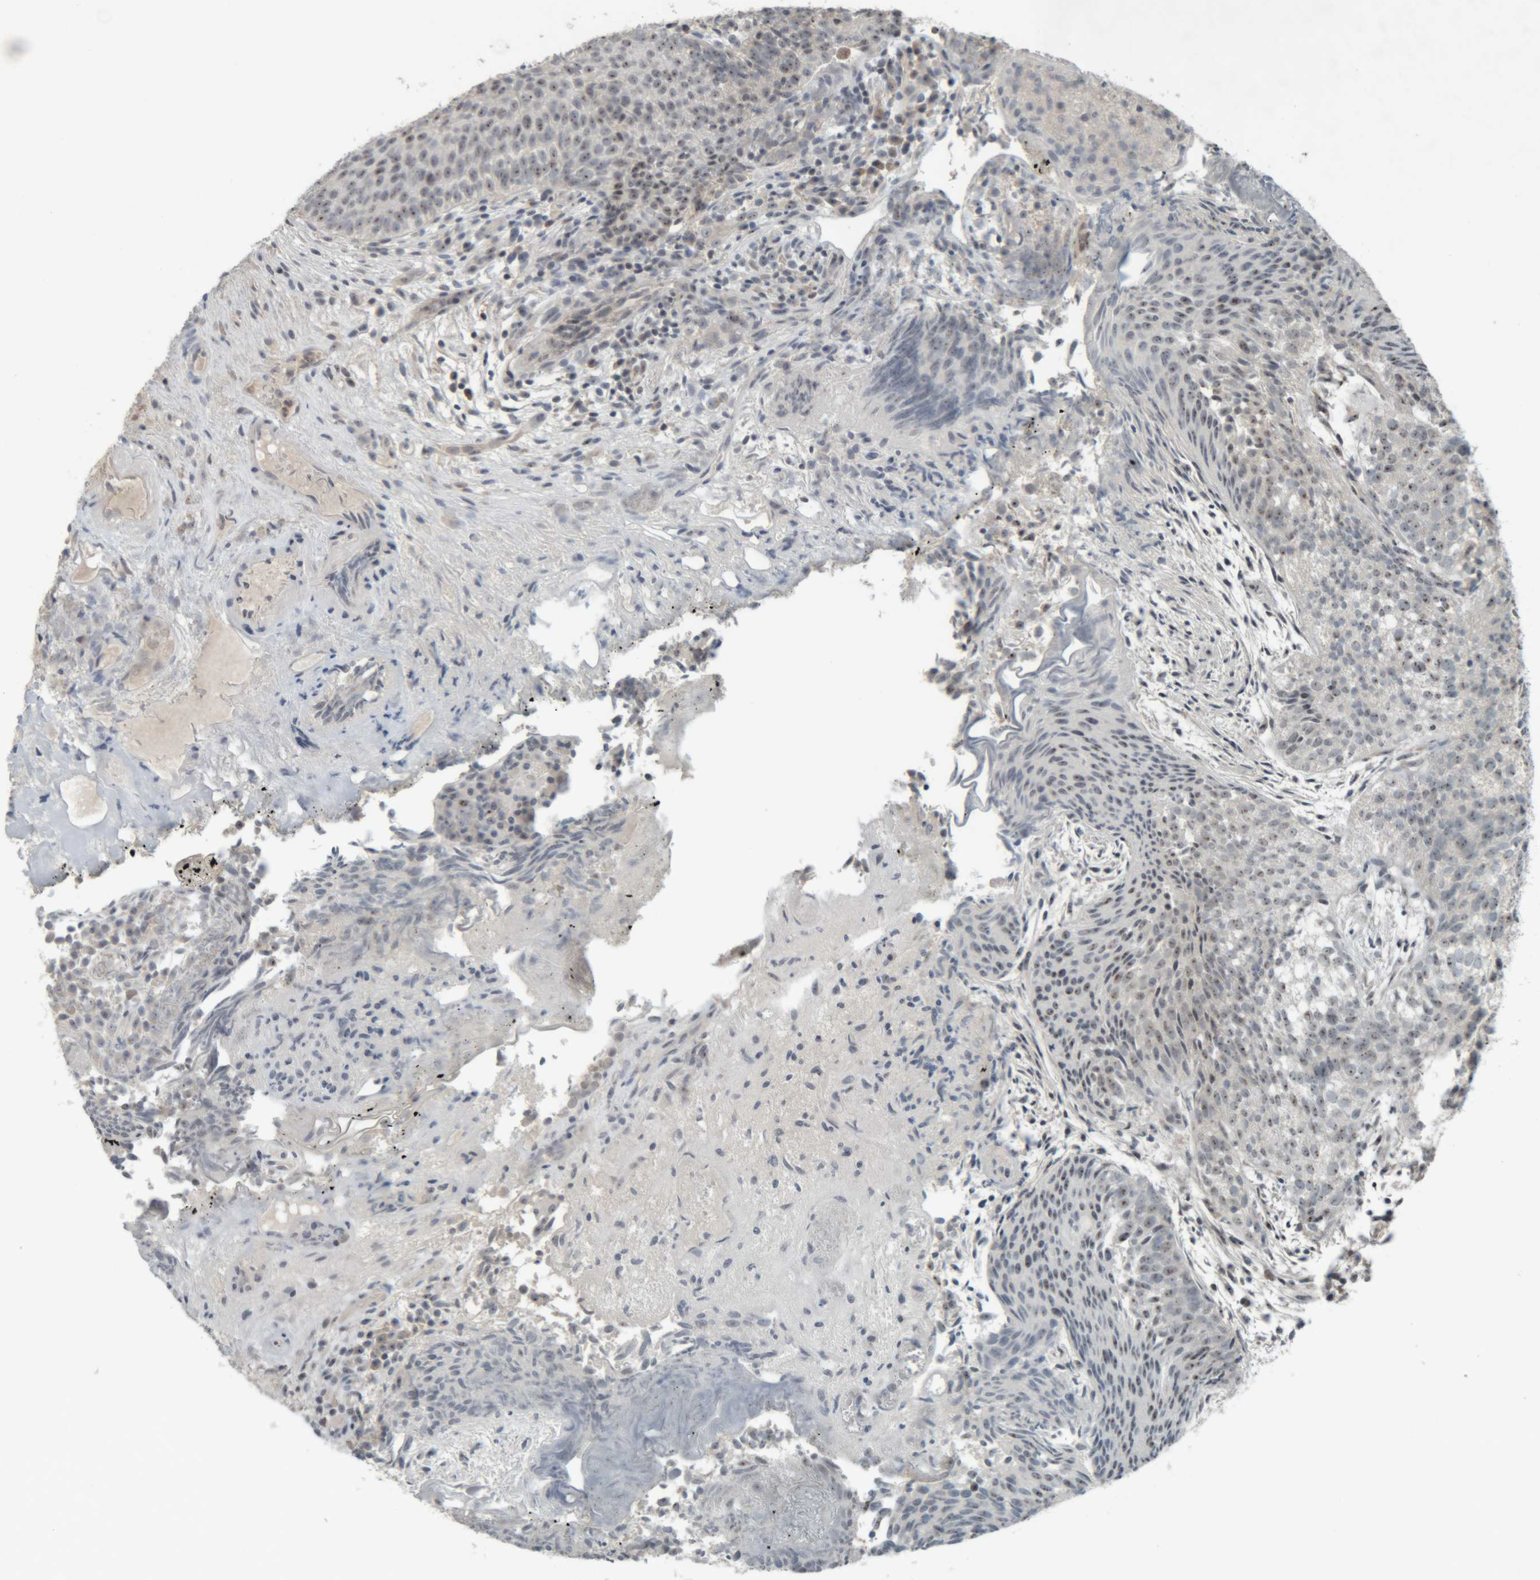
{"staining": {"intensity": "weak", "quantity": "25%-75%", "location": "nuclear"}, "tissue": "urothelial cancer", "cell_type": "Tumor cells", "image_type": "cancer", "snomed": [{"axis": "morphology", "description": "Urothelial carcinoma, Low grade"}, {"axis": "topography", "description": "Urinary bladder"}], "caption": "Low-grade urothelial carcinoma stained with DAB IHC exhibits low levels of weak nuclear expression in approximately 25%-75% of tumor cells. (DAB IHC with brightfield microscopy, high magnification).", "gene": "RPF1", "patient": {"sex": "male", "age": 86}}